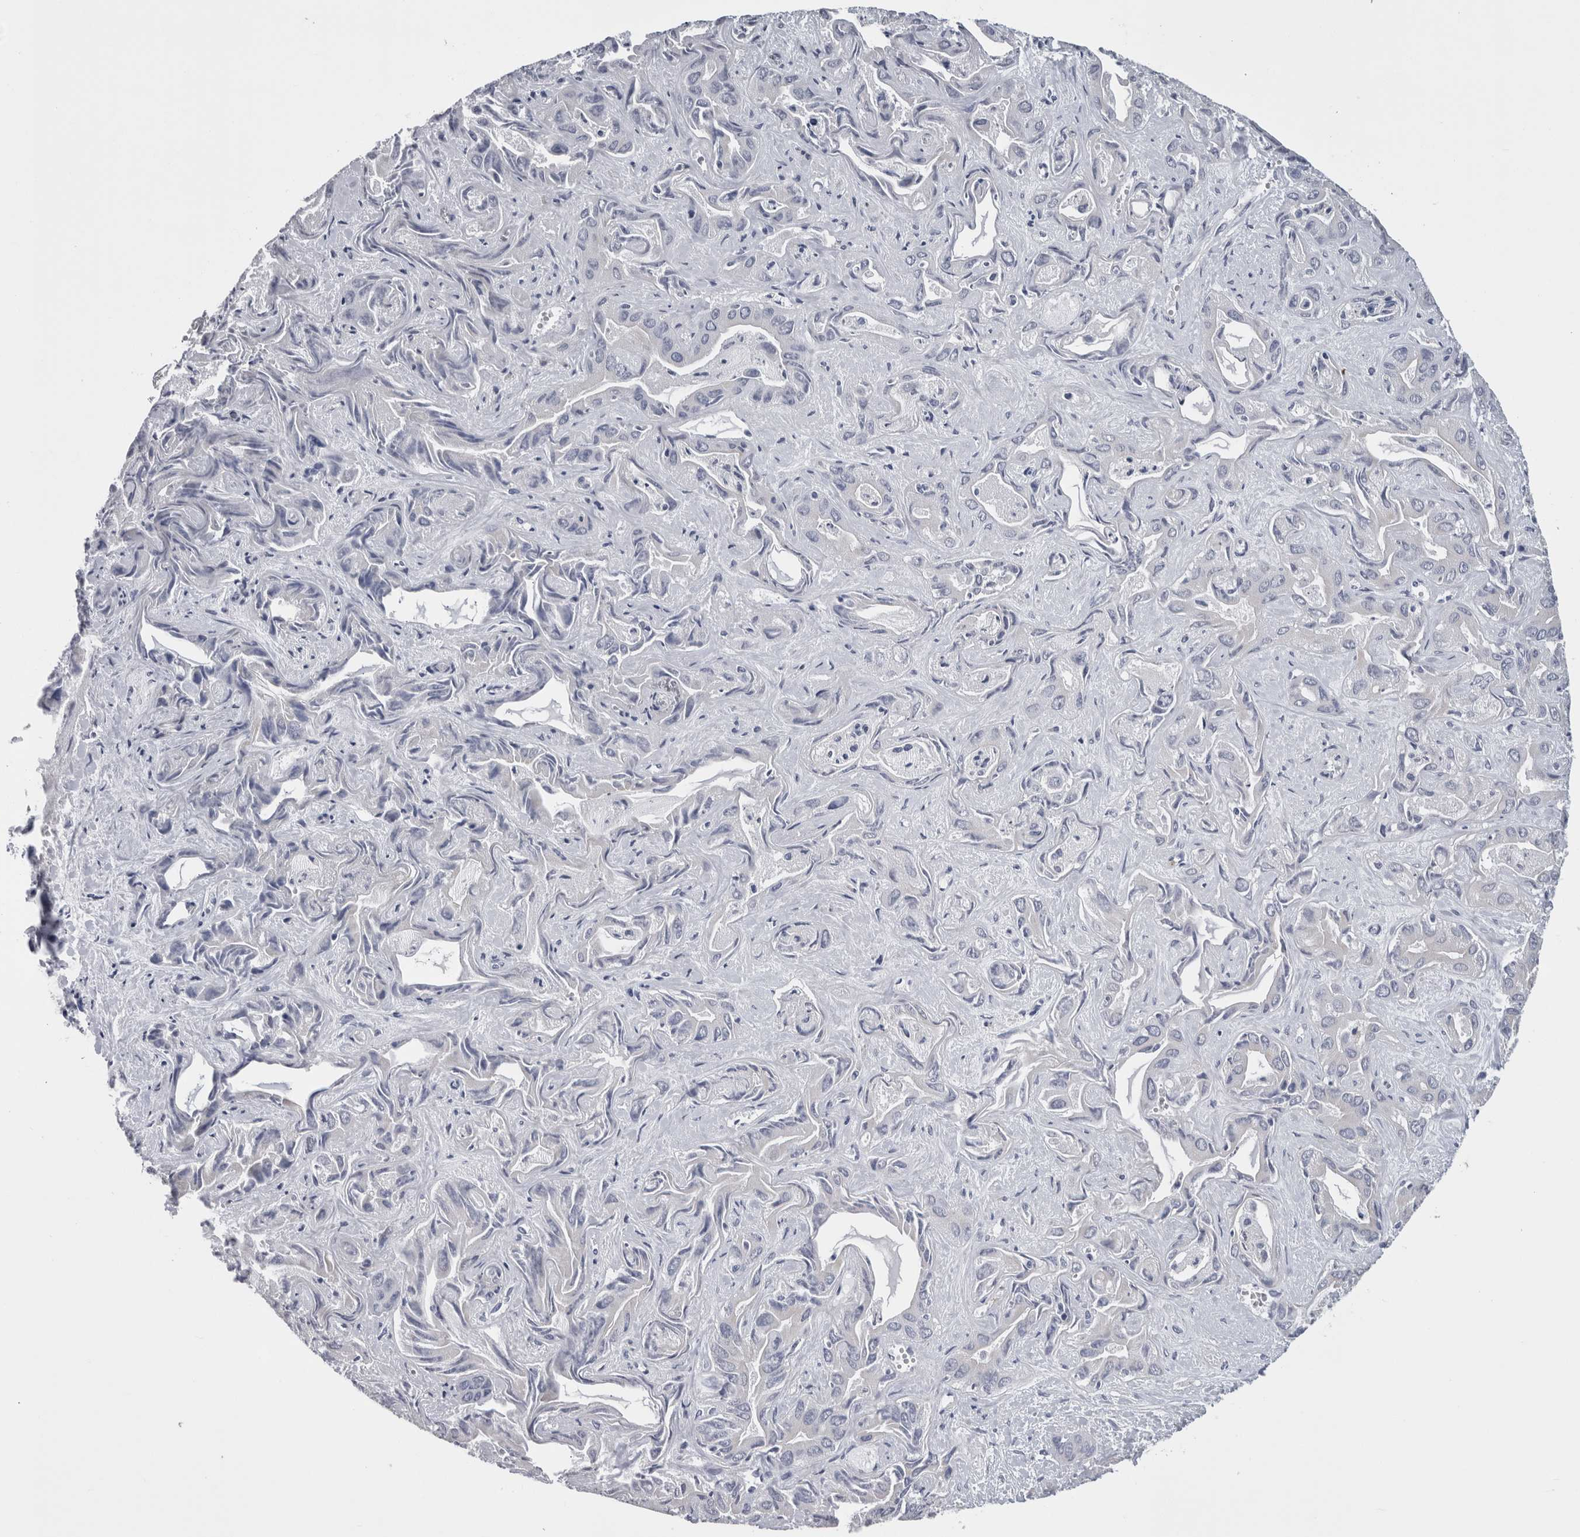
{"staining": {"intensity": "negative", "quantity": "none", "location": "none"}, "tissue": "liver cancer", "cell_type": "Tumor cells", "image_type": "cancer", "snomed": [{"axis": "morphology", "description": "Cholangiocarcinoma"}, {"axis": "topography", "description": "Liver"}], "caption": "IHC of liver cholangiocarcinoma shows no expression in tumor cells.", "gene": "GDAP1", "patient": {"sex": "female", "age": 52}}